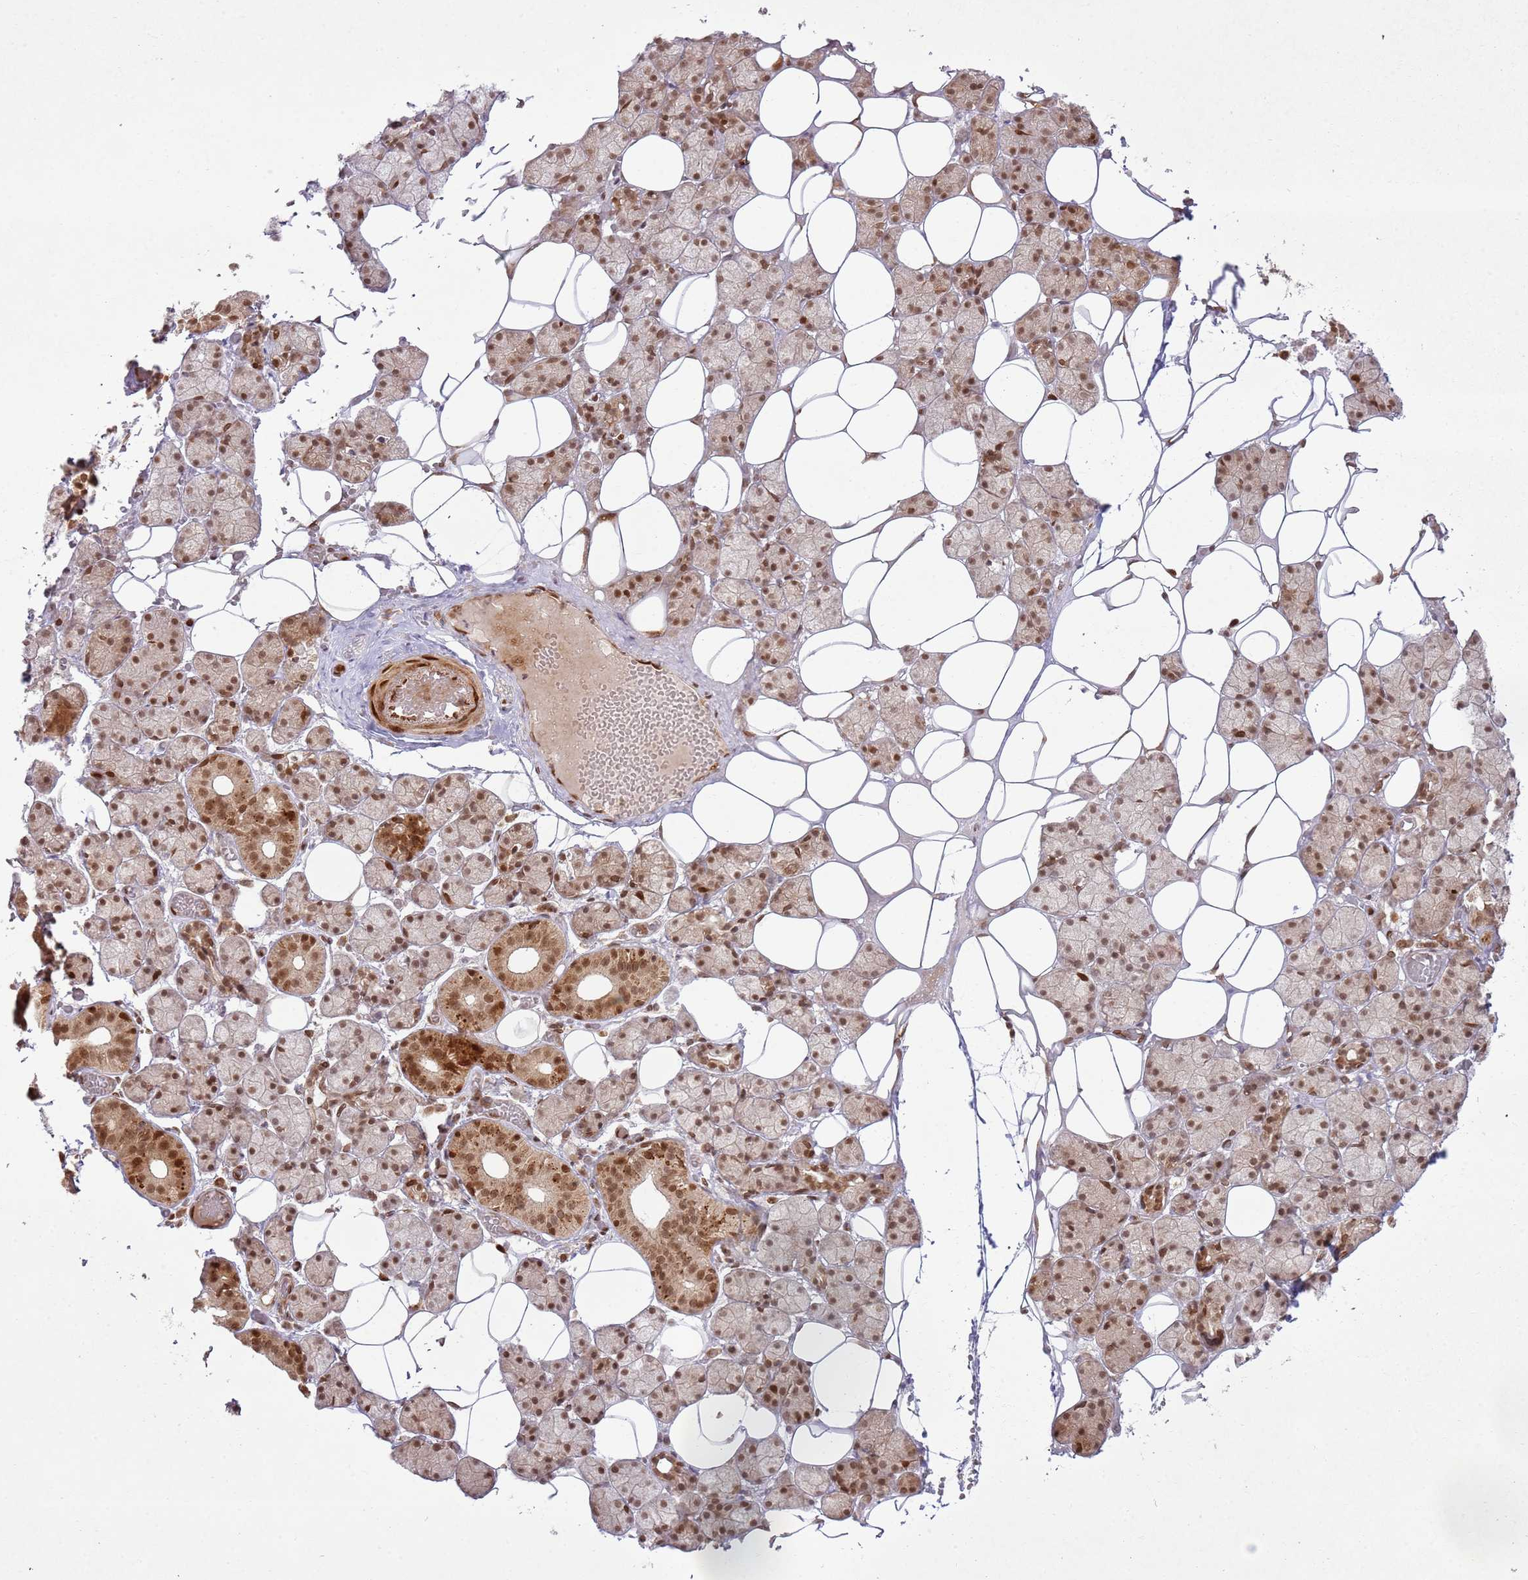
{"staining": {"intensity": "strong", "quantity": "25%-75%", "location": "cytoplasmic/membranous,nuclear"}, "tissue": "salivary gland", "cell_type": "Glandular cells", "image_type": "normal", "snomed": [{"axis": "morphology", "description": "Normal tissue, NOS"}, {"axis": "topography", "description": "Salivary gland"}], "caption": "Immunohistochemical staining of benign salivary gland shows 25%-75% levels of strong cytoplasmic/membranous,nuclear protein expression in about 25%-75% of glandular cells.", "gene": "KLHL36", "patient": {"sex": "female", "age": 33}}